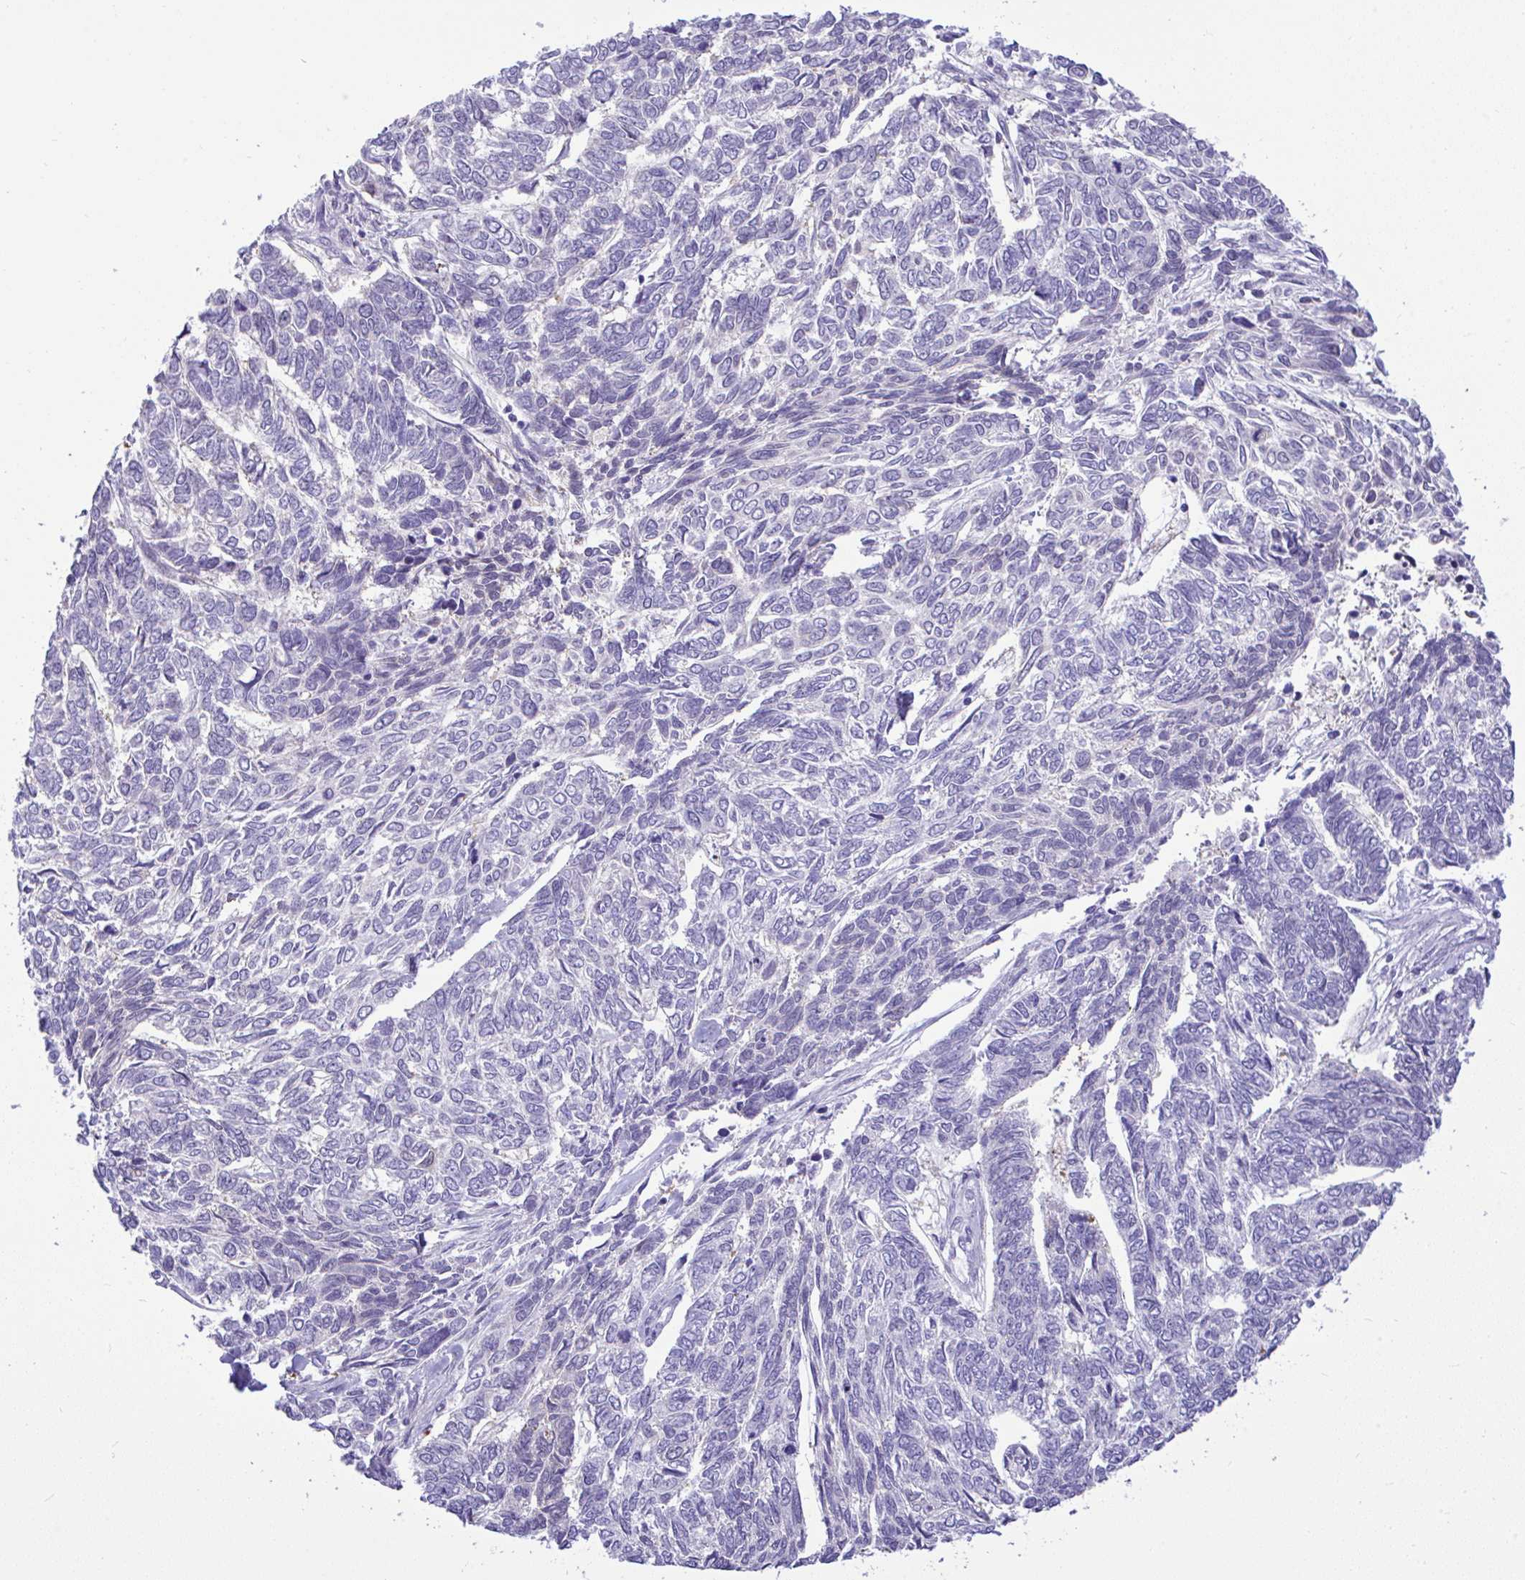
{"staining": {"intensity": "negative", "quantity": "none", "location": "none"}, "tissue": "skin cancer", "cell_type": "Tumor cells", "image_type": "cancer", "snomed": [{"axis": "morphology", "description": "Basal cell carcinoma"}, {"axis": "topography", "description": "Skin"}], "caption": "Protein analysis of basal cell carcinoma (skin) shows no significant positivity in tumor cells.", "gene": "ZNF485", "patient": {"sex": "female", "age": 65}}